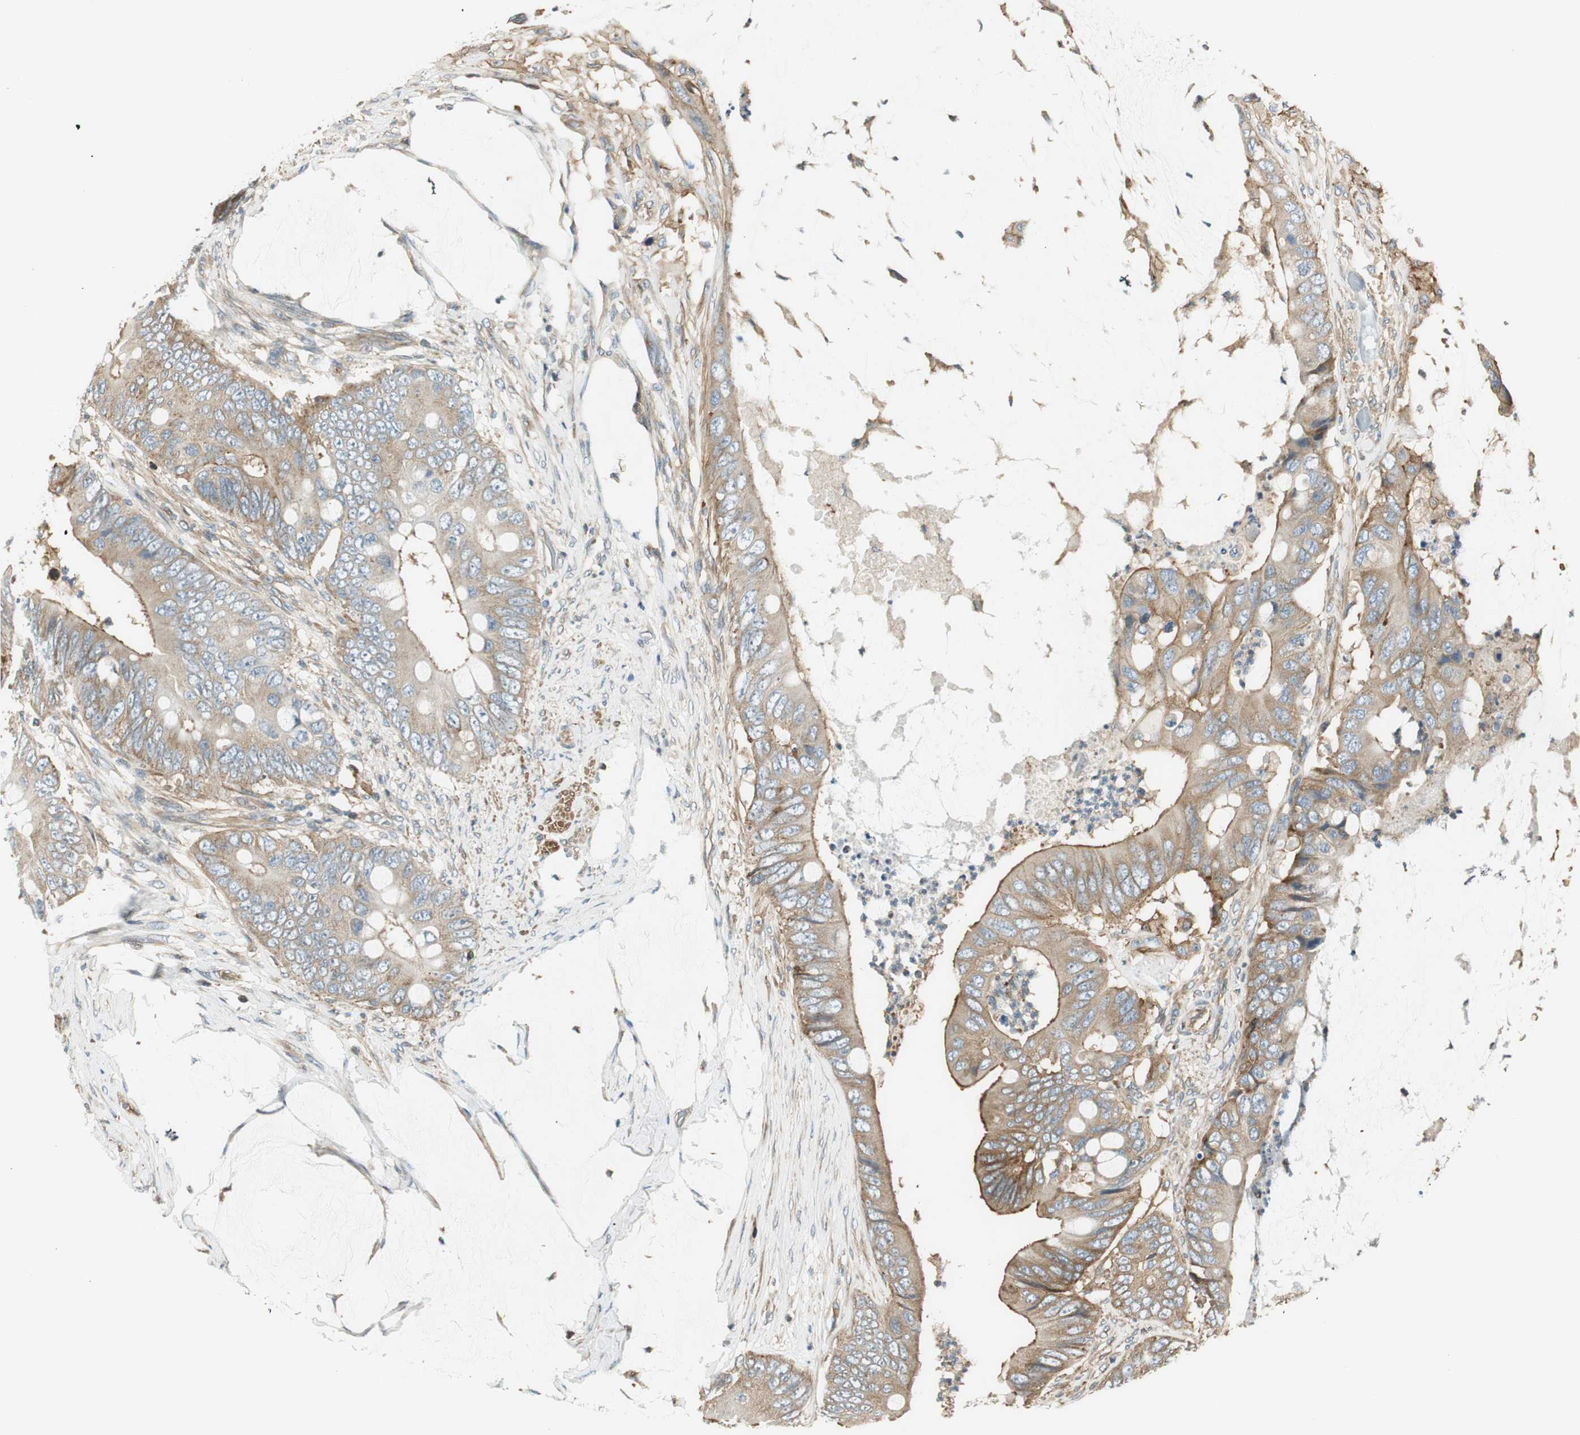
{"staining": {"intensity": "moderate", "quantity": ">75%", "location": "cytoplasmic/membranous"}, "tissue": "colorectal cancer", "cell_type": "Tumor cells", "image_type": "cancer", "snomed": [{"axis": "morphology", "description": "Adenocarcinoma, NOS"}, {"axis": "topography", "description": "Rectum"}], "caption": "An IHC photomicrograph of neoplastic tissue is shown. Protein staining in brown labels moderate cytoplasmic/membranous positivity in adenocarcinoma (colorectal) within tumor cells. (DAB (3,3'-diaminobenzidine) IHC, brown staining for protein, blue staining for nuclei).", "gene": "PI4K2B", "patient": {"sex": "female", "age": 77}}